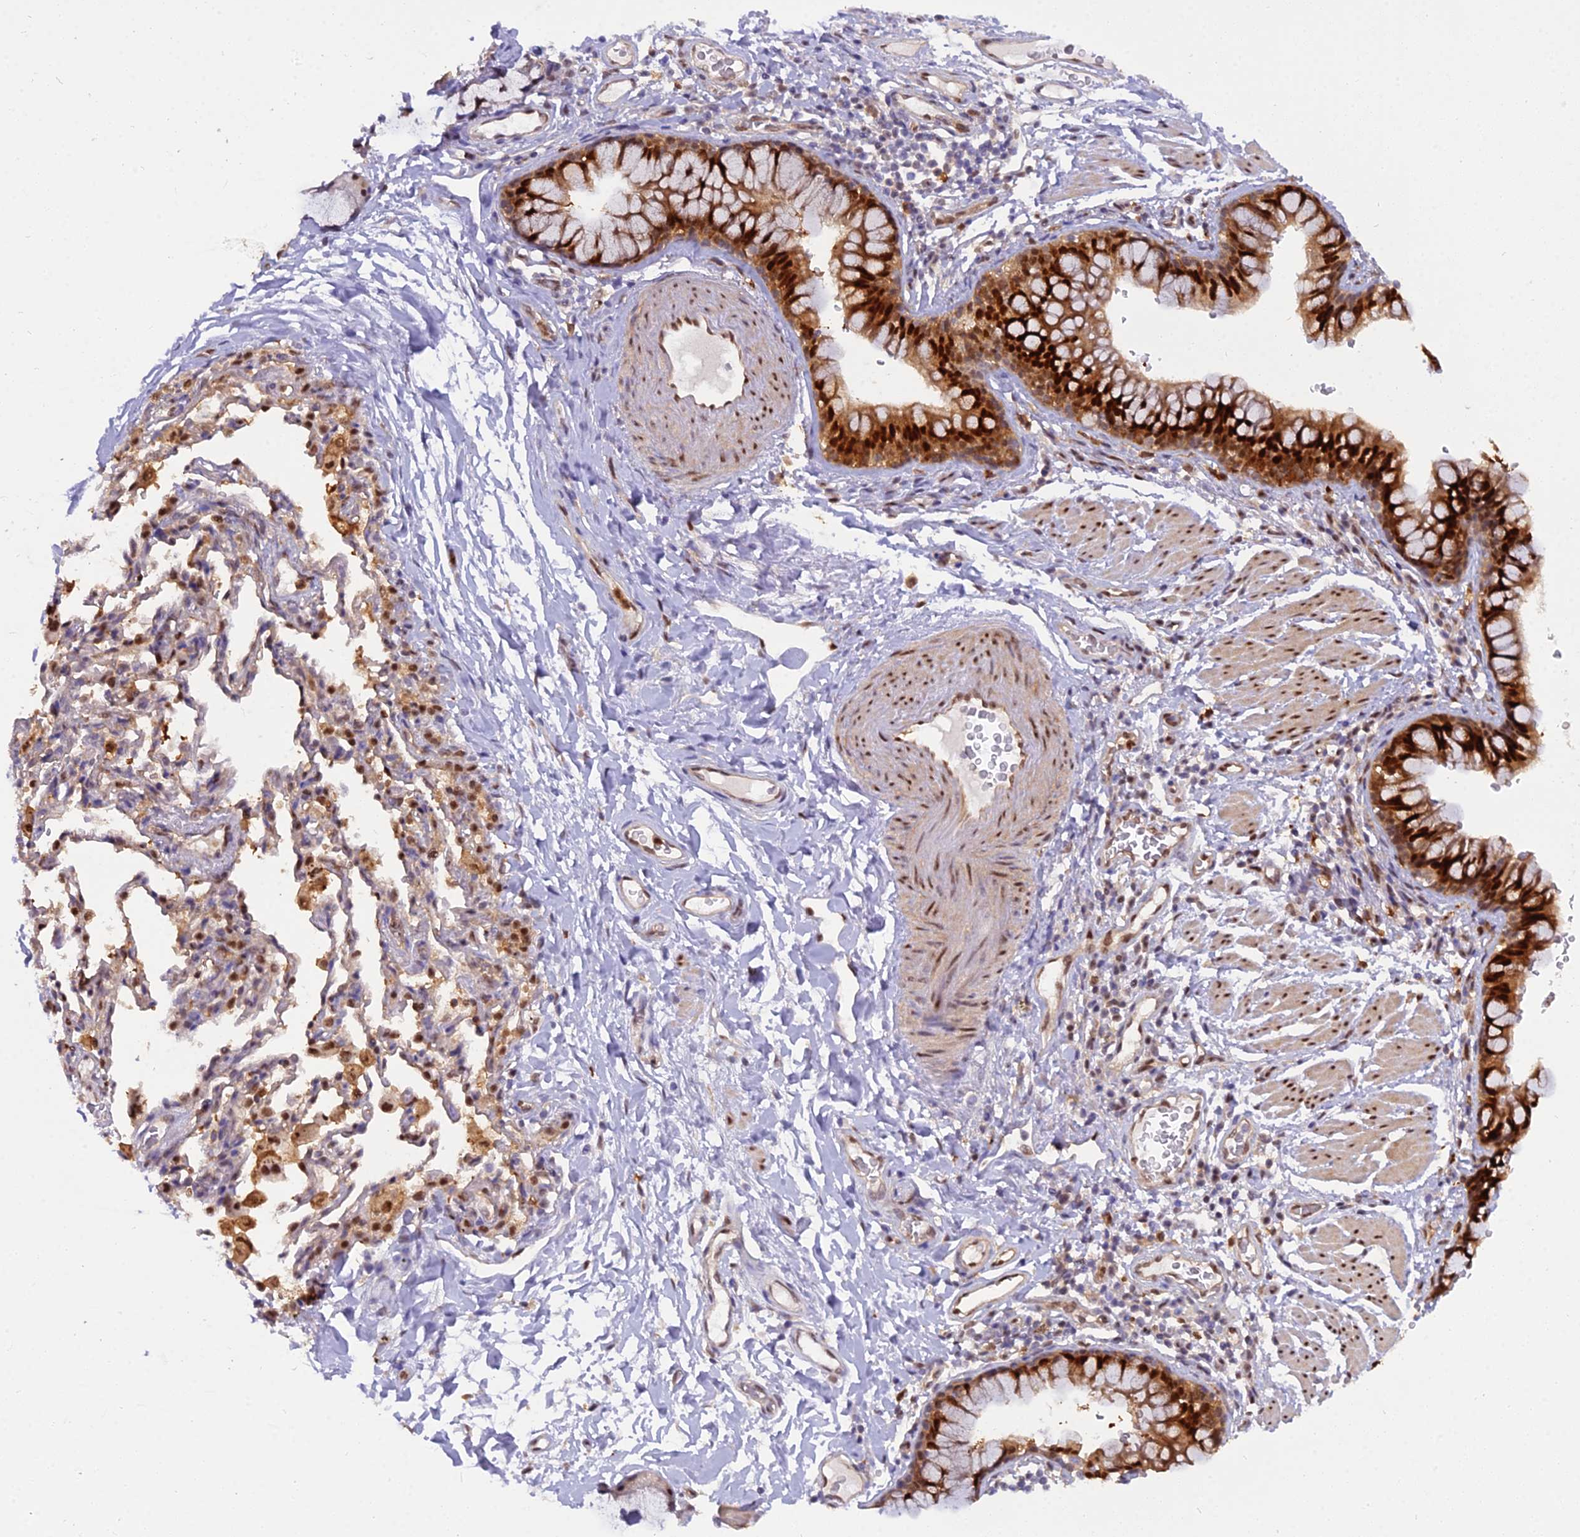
{"staining": {"intensity": "strong", "quantity": ">75%", "location": "cytoplasmic/membranous,nuclear"}, "tissue": "bronchus", "cell_type": "Respiratory epithelial cells", "image_type": "normal", "snomed": [{"axis": "morphology", "description": "Normal tissue, NOS"}, {"axis": "topography", "description": "Cartilage tissue"}, {"axis": "topography", "description": "Bronchus"}], "caption": "Immunohistochemistry (IHC) of benign human bronchus demonstrates high levels of strong cytoplasmic/membranous,nuclear expression in about >75% of respiratory epithelial cells.", "gene": "NPEPL1", "patient": {"sex": "female", "age": 36}}